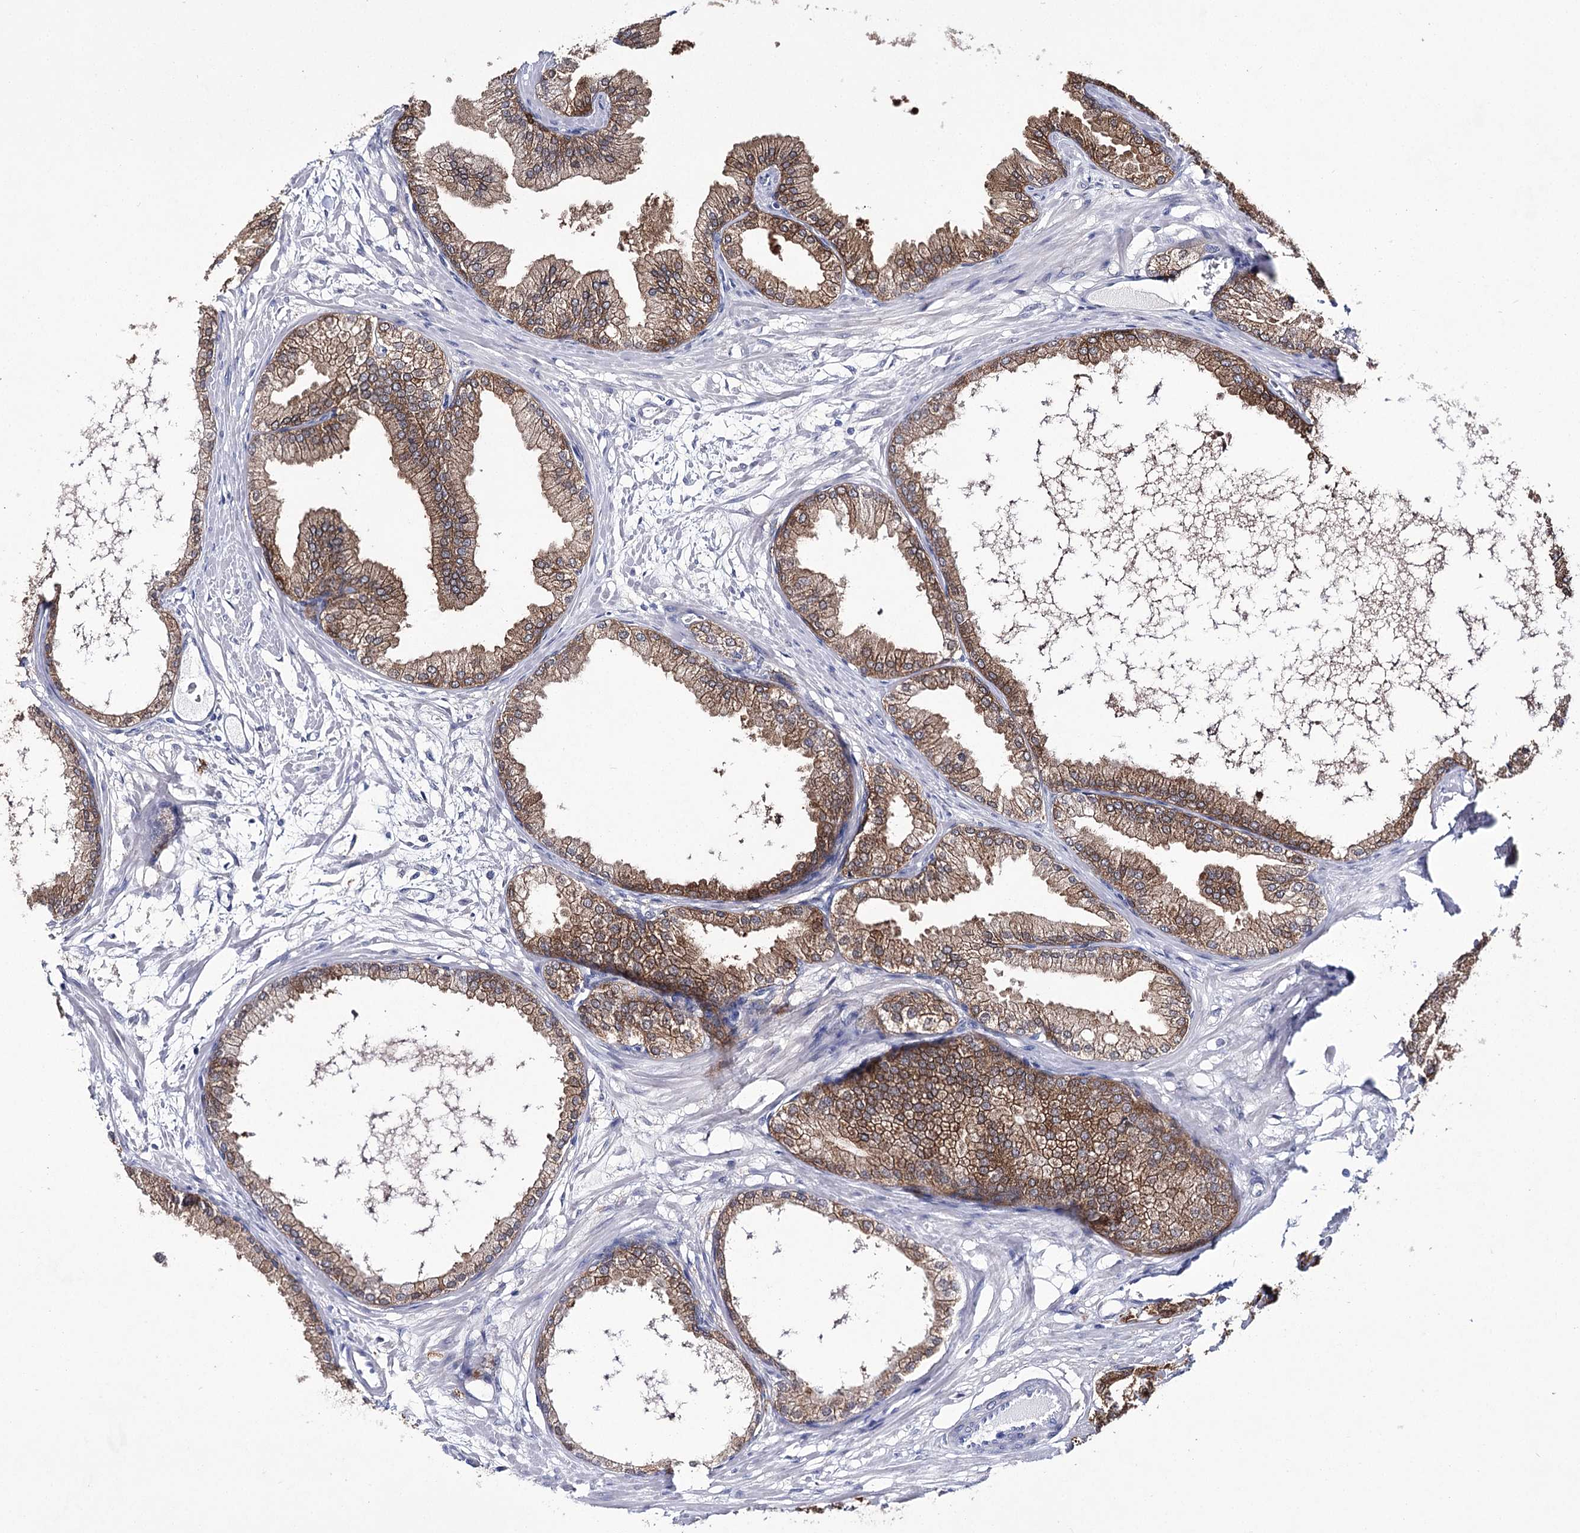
{"staining": {"intensity": "moderate", "quantity": ">75%", "location": "cytoplasmic/membranous"}, "tissue": "prostate cancer", "cell_type": "Tumor cells", "image_type": "cancer", "snomed": [{"axis": "morphology", "description": "Adenocarcinoma, Low grade"}, {"axis": "topography", "description": "Prostate"}], "caption": "The micrograph exhibits immunohistochemical staining of low-grade adenocarcinoma (prostate). There is moderate cytoplasmic/membranous staining is appreciated in approximately >75% of tumor cells.", "gene": "UGDH", "patient": {"sex": "male", "age": 63}}